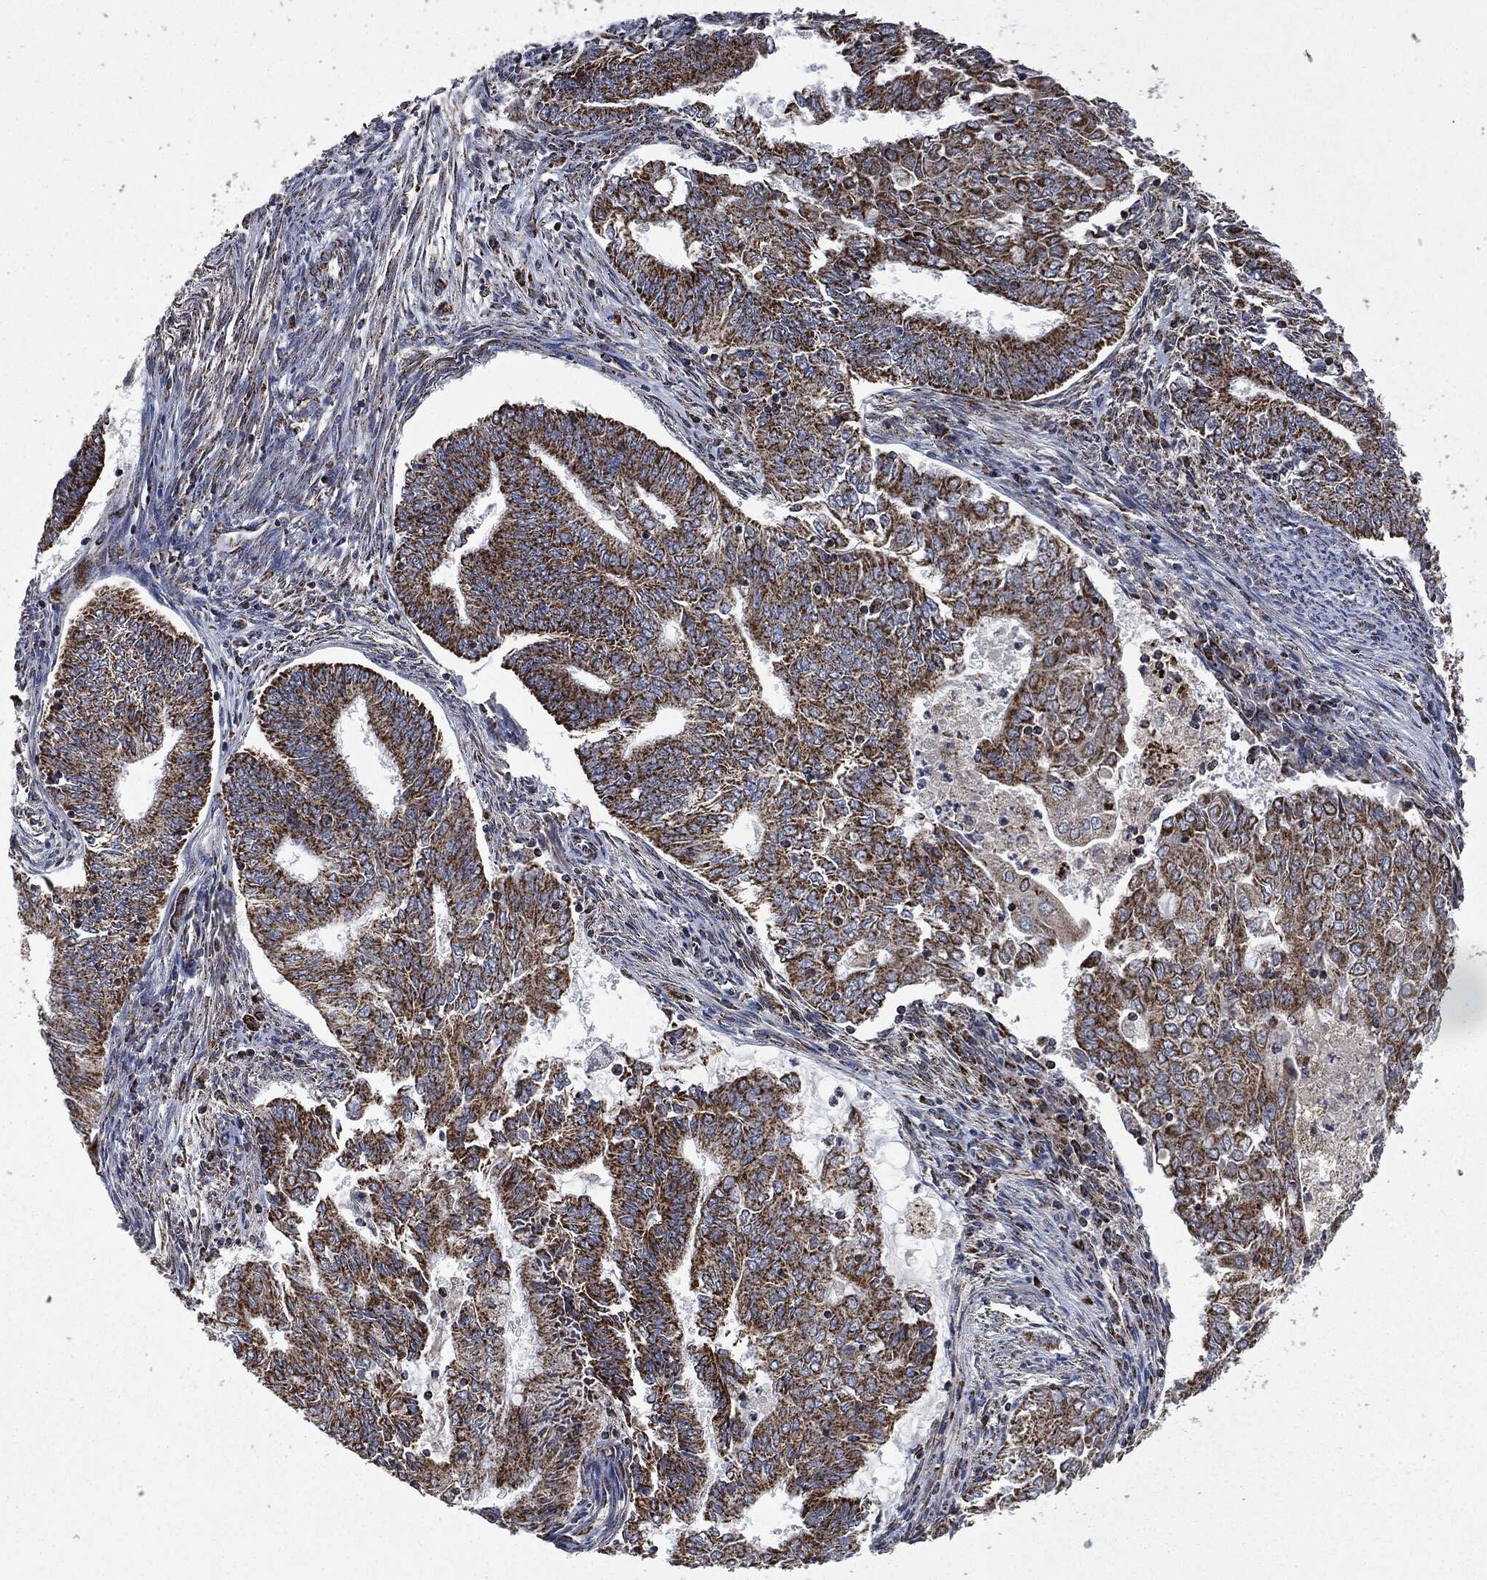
{"staining": {"intensity": "strong", "quantity": ">75%", "location": "cytoplasmic/membranous"}, "tissue": "endometrial cancer", "cell_type": "Tumor cells", "image_type": "cancer", "snomed": [{"axis": "morphology", "description": "Adenocarcinoma, NOS"}, {"axis": "topography", "description": "Endometrium"}], "caption": "DAB immunohistochemical staining of human adenocarcinoma (endometrial) exhibits strong cytoplasmic/membranous protein expression in approximately >75% of tumor cells.", "gene": "RYK", "patient": {"sex": "female", "age": 62}}